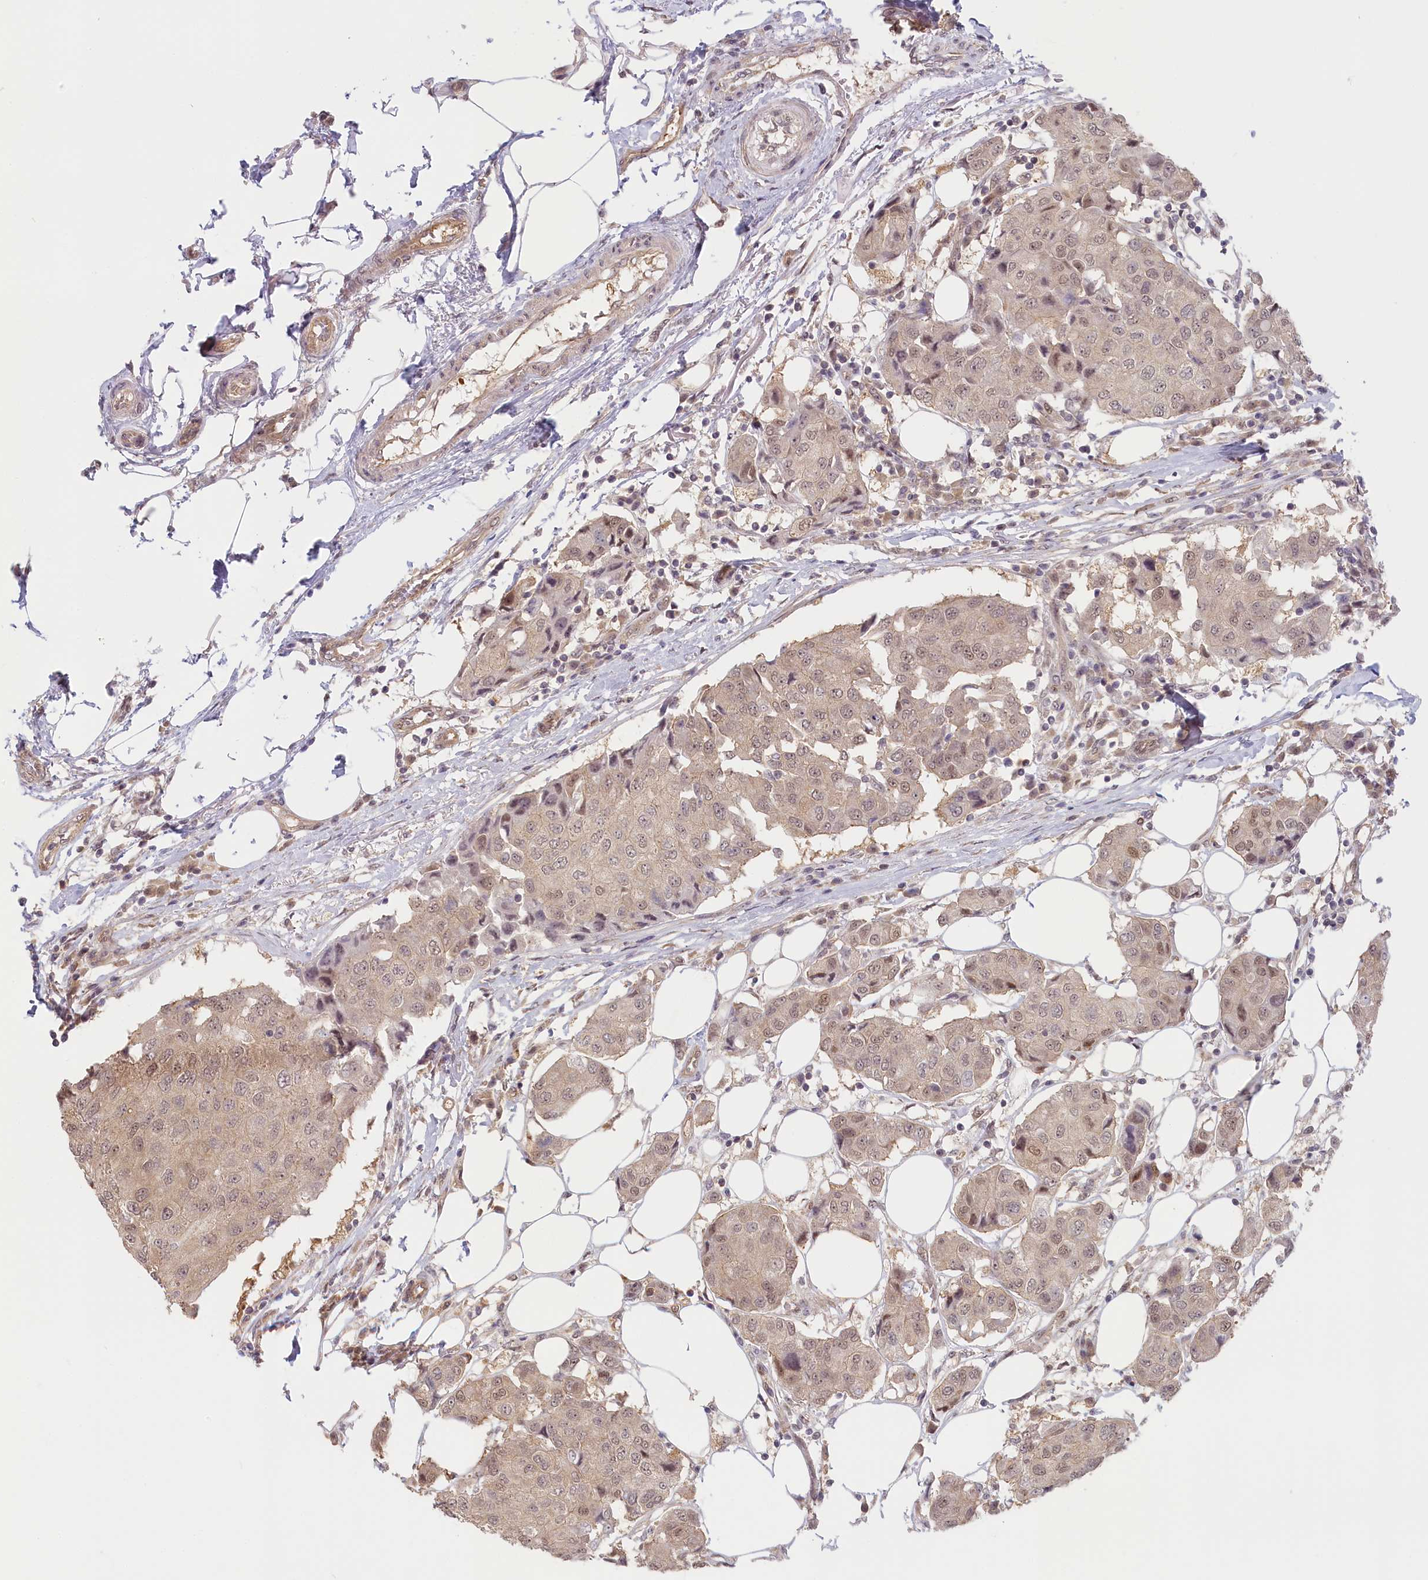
{"staining": {"intensity": "weak", "quantity": "25%-75%", "location": "nuclear"}, "tissue": "breast cancer", "cell_type": "Tumor cells", "image_type": "cancer", "snomed": [{"axis": "morphology", "description": "Duct carcinoma"}, {"axis": "topography", "description": "Breast"}], "caption": "Breast cancer stained for a protein (brown) reveals weak nuclear positive staining in about 25%-75% of tumor cells.", "gene": "C19orf44", "patient": {"sex": "female", "age": 80}}